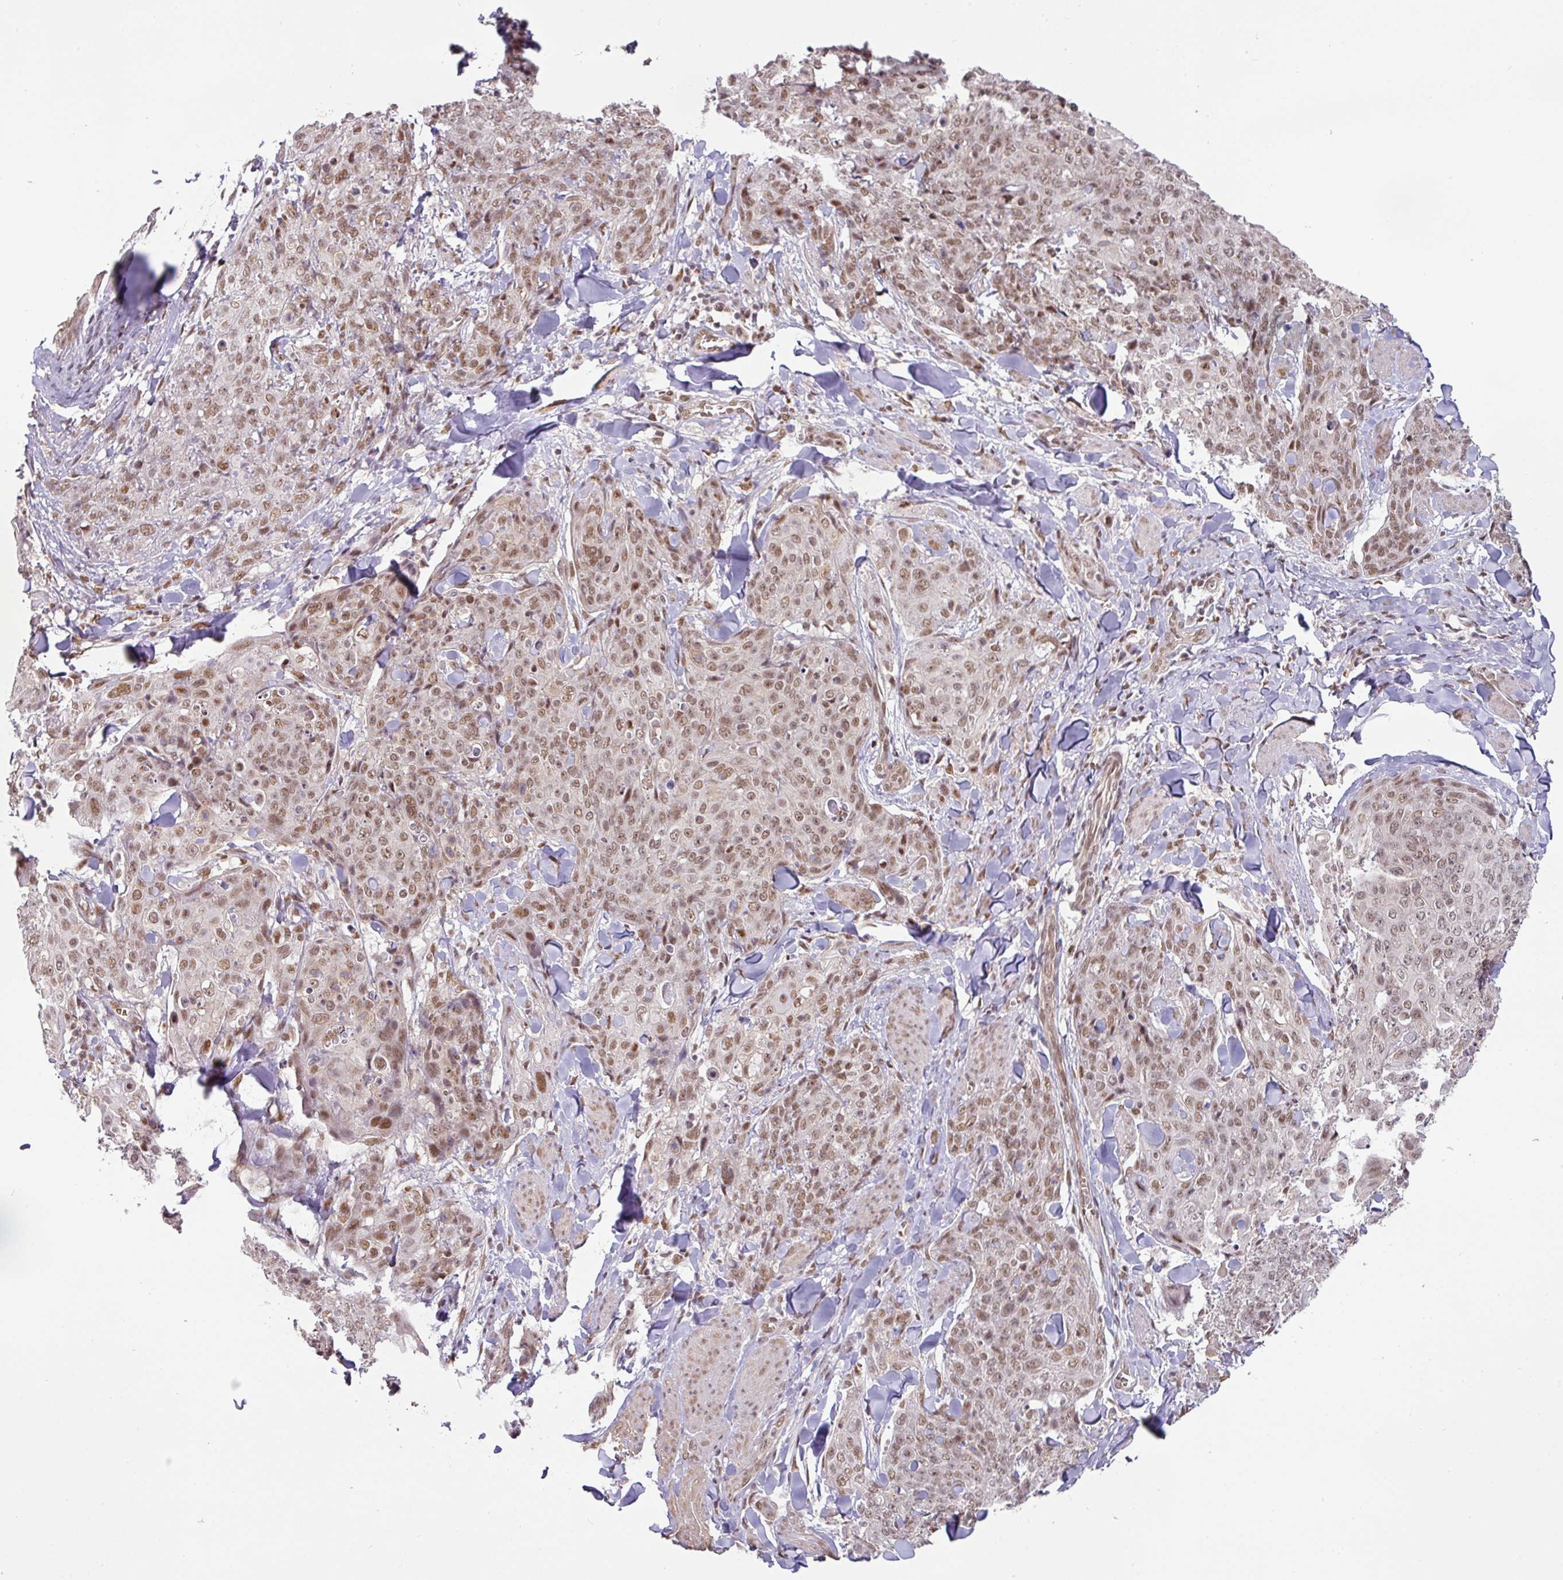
{"staining": {"intensity": "moderate", "quantity": ">75%", "location": "nuclear"}, "tissue": "skin cancer", "cell_type": "Tumor cells", "image_type": "cancer", "snomed": [{"axis": "morphology", "description": "Squamous cell carcinoma, NOS"}, {"axis": "topography", "description": "Skin"}, {"axis": "topography", "description": "Vulva"}], "caption": "There is medium levels of moderate nuclear expression in tumor cells of skin cancer, as demonstrated by immunohistochemical staining (brown color).", "gene": "NCOA5", "patient": {"sex": "female", "age": 85}}